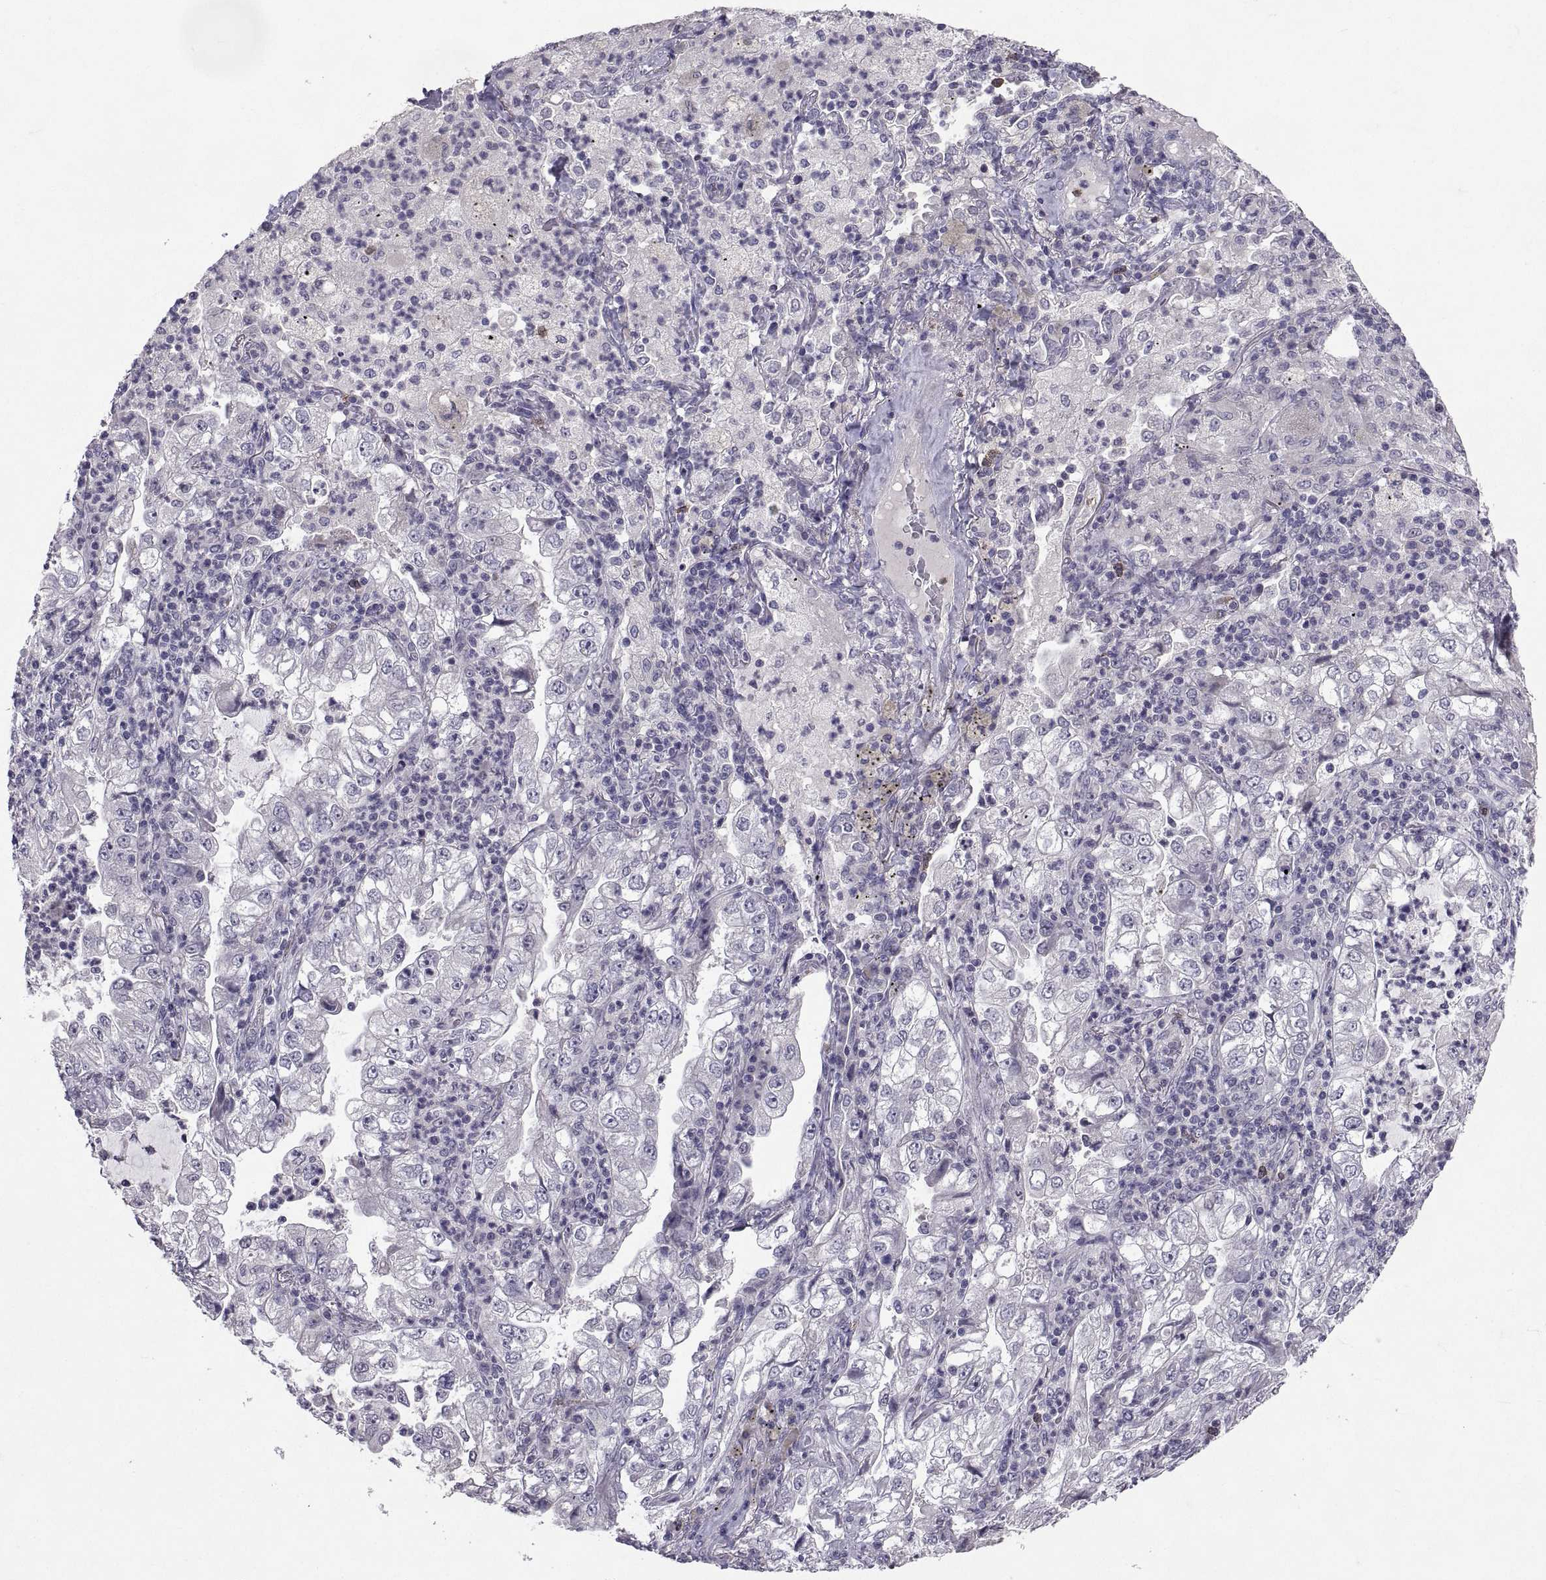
{"staining": {"intensity": "negative", "quantity": "none", "location": "none"}, "tissue": "lung cancer", "cell_type": "Tumor cells", "image_type": "cancer", "snomed": [{"axis": "morphology", "description": "Adenocarcinoma, NOS"}, {"axis": "topography", "description": "Lung"}], "caption": "Histopathology image shows no significant protein staining in tumor cells of lung cancer. The staining is performed using DAB brown chromogen with nuclei counter-stained in using hematoxylin.", "gene": "NPTX2", "patient": {"sex": "female", "age": 73}}